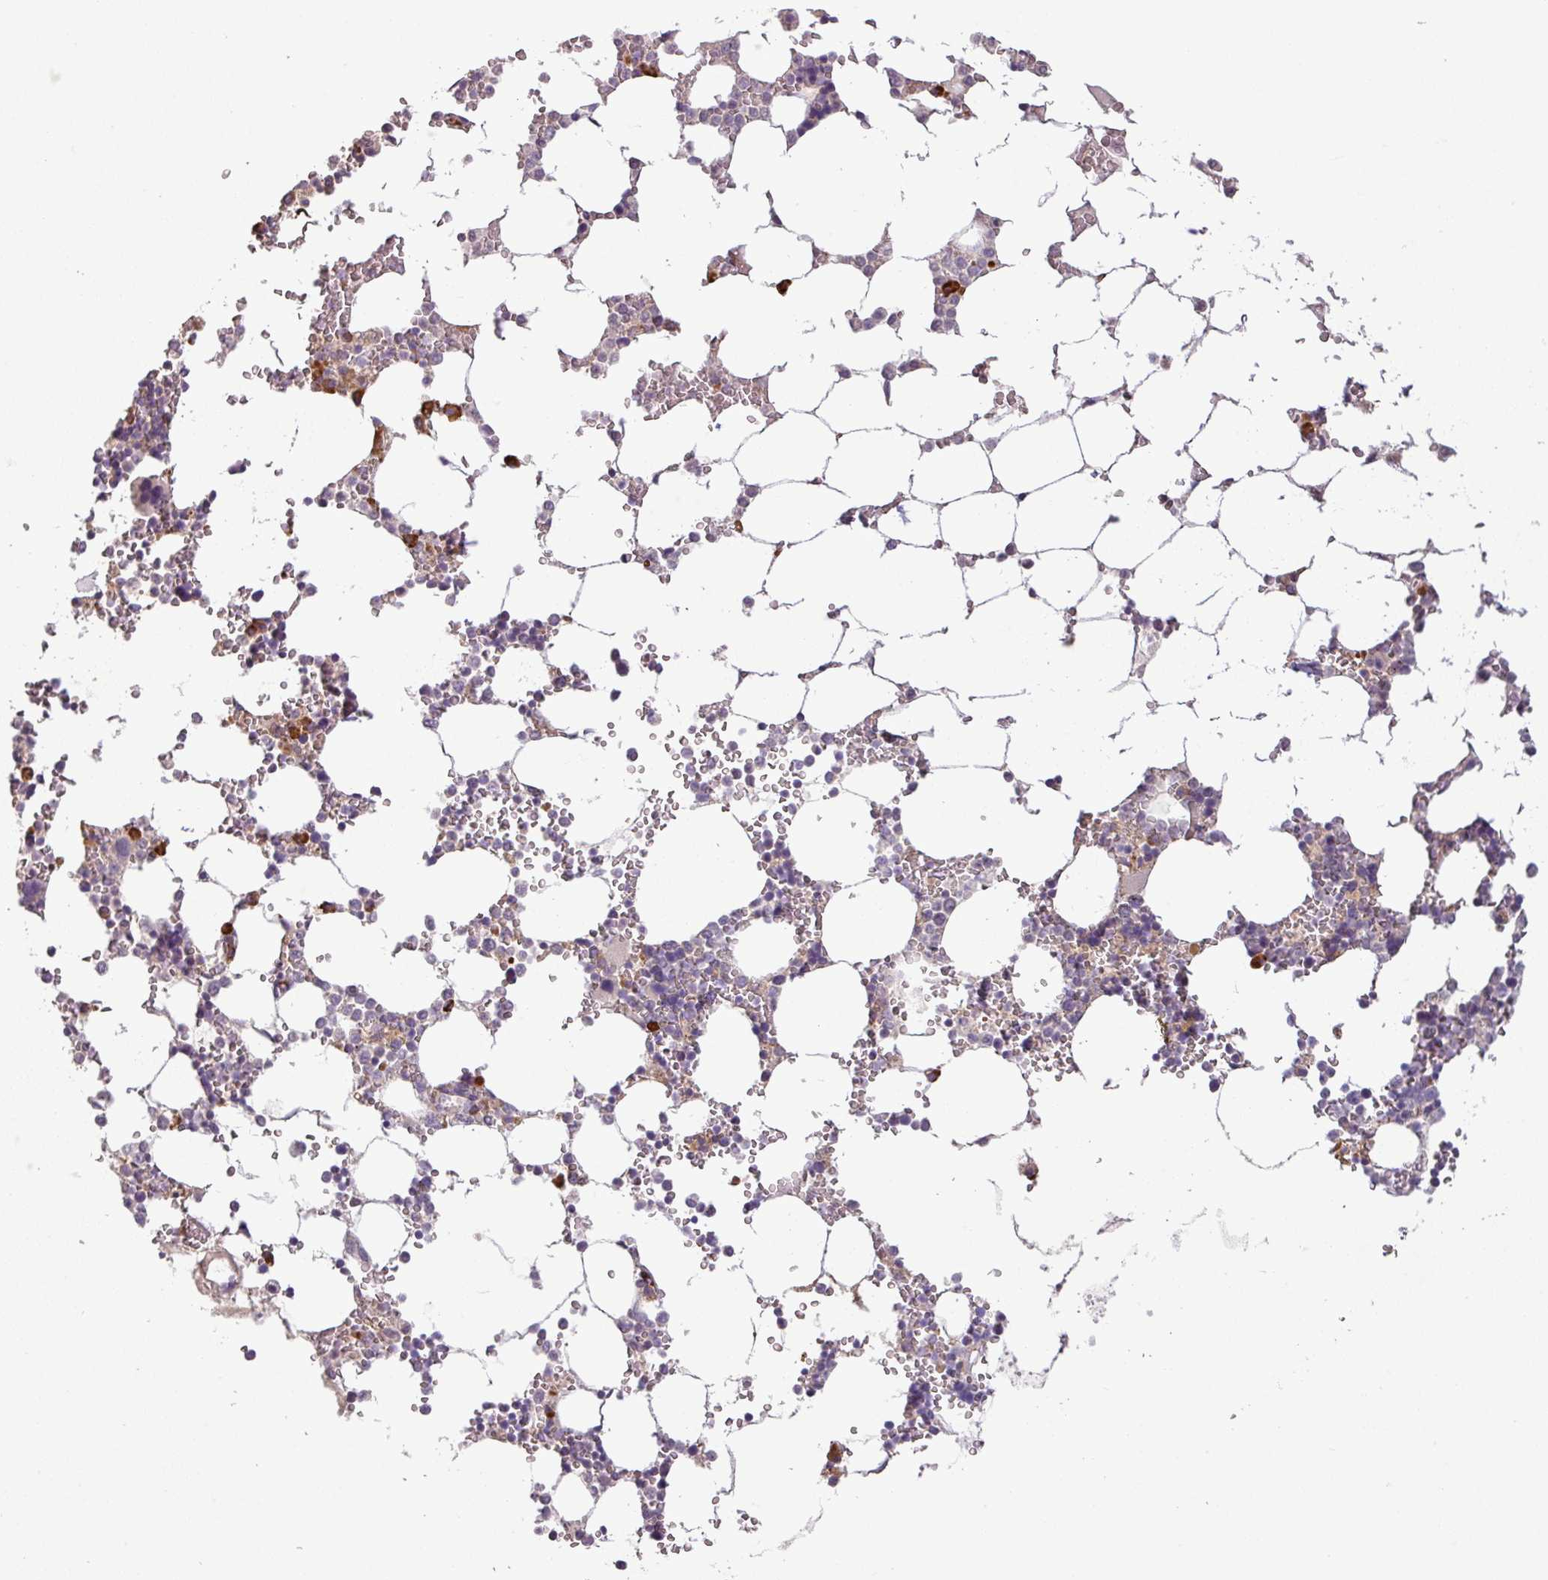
{"staining": {"intensity": "moderate", "quantity": "<25%", "location": "cytoplasmic/membranous"}, "tissue": "bone marrow", "cell_type": "Hematopoietic cells", "image_type": "normal", "snomed": [{"axis": "morphology", "description": "Normal tissue, NOS"}, {"axis": "topography", "description": "Bone marrow"}], "caption": "Immunohistochemical staining of normal human bone marrow exhibits moderate cytoplasmic/membranous protein expression in about <25% of hematopoietic cells.", "gene": "MOCS3", "patient": {"sex": "male", "age": 64}}